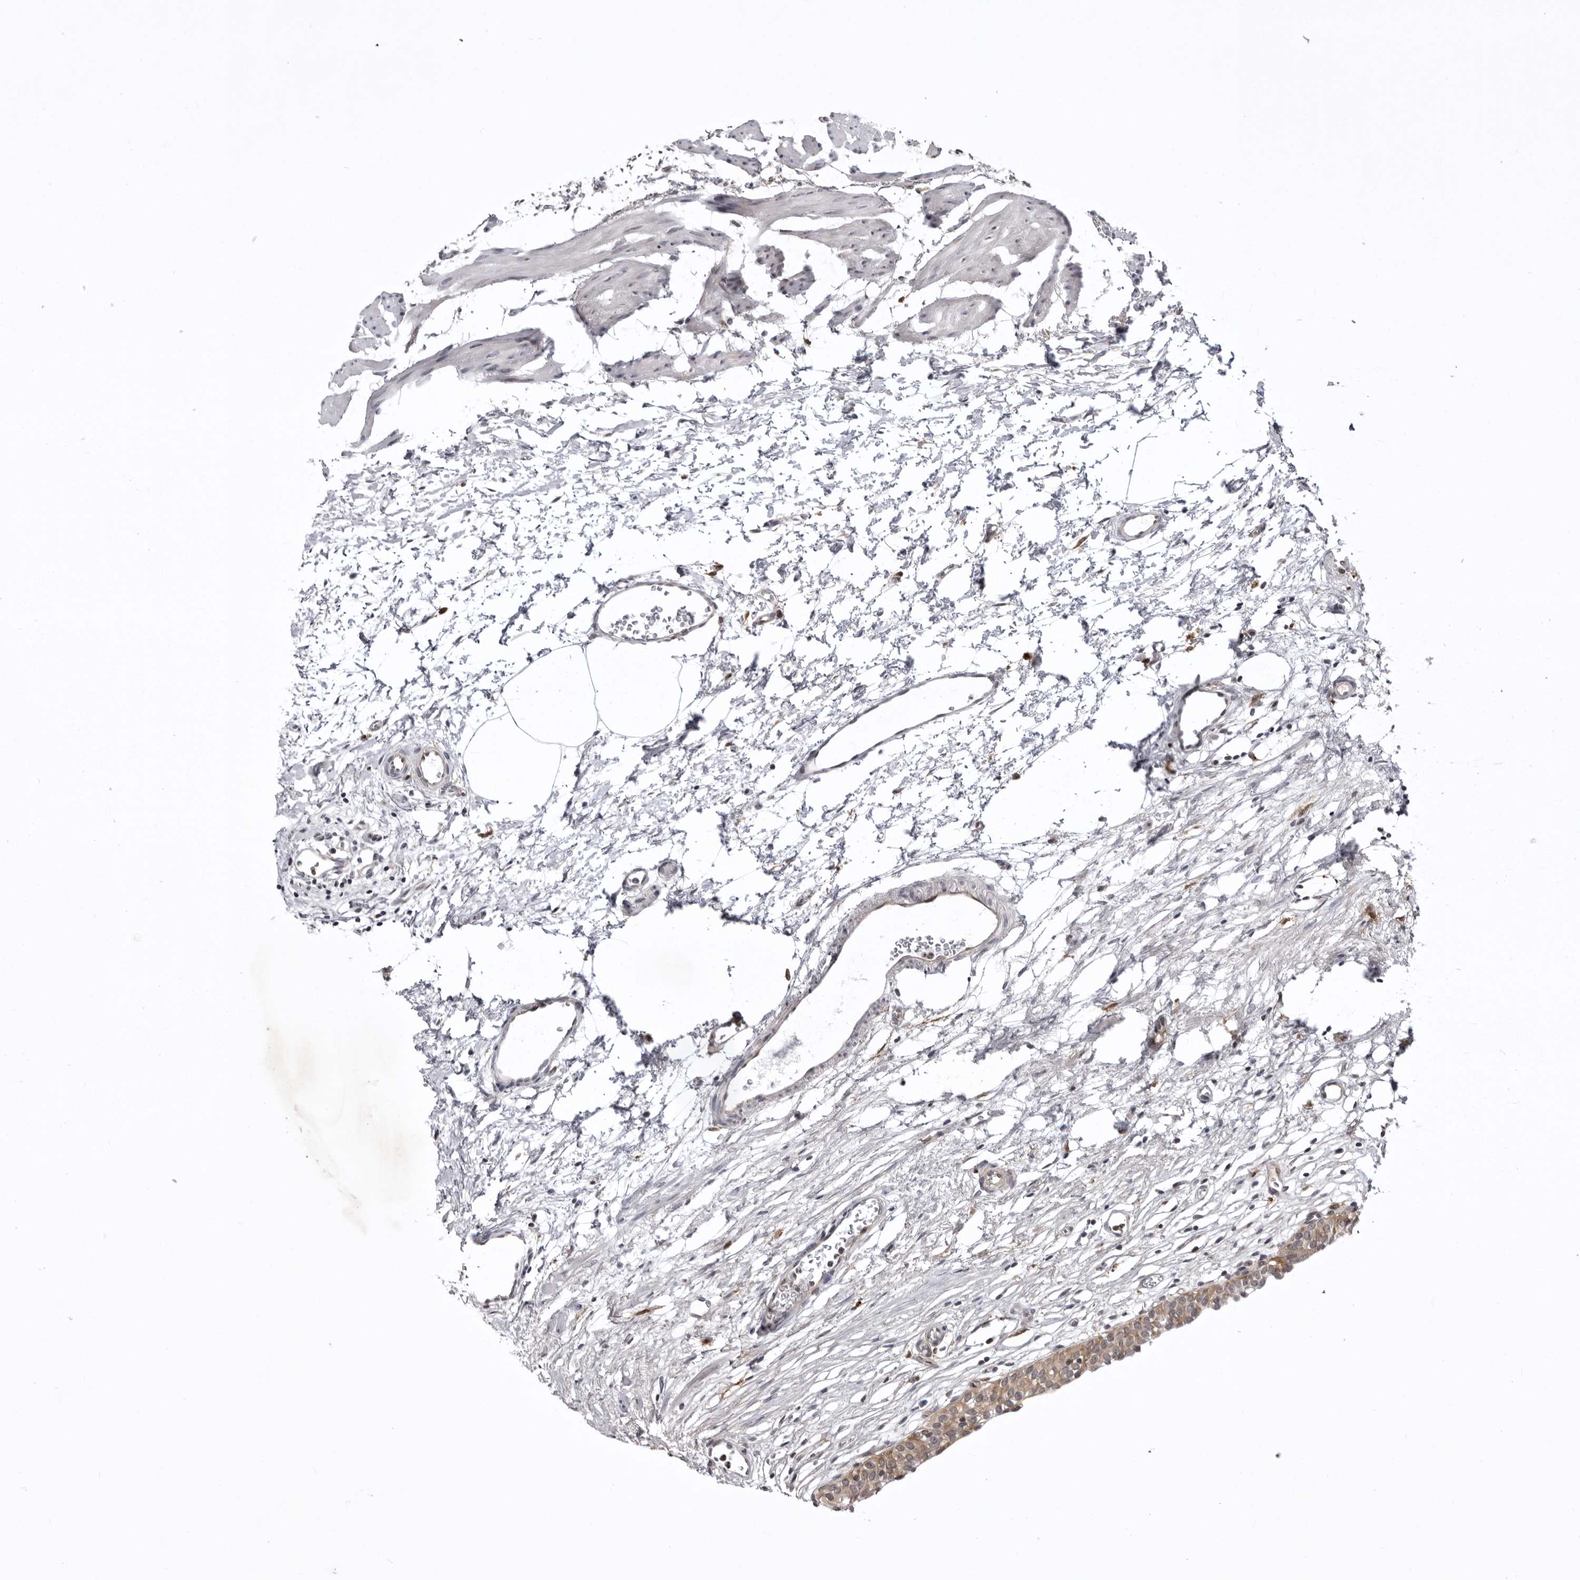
{"staining": {"intensity": "moderate", "quantity": ">75%", "location": "cytoplasmic/membranous"}, "tissue": "urinary bladder", "cell_type": "Urothelial cells", "image_type": "normal", "snomed": [{"axis": "morphology", "description": "Normal tissue, NOS"}, {"axis": "morphology", "description": "Urothelial carcinoma, High grade"}, {"axis": "topography", "description": "Urinary bladder"}], "caption": "IHC photomicrograph of normal human urinary bladder stained for a protein (brown), which displays medium levels of moderate cytoplasmic/membranous positivity in about >75% of urothelial cells.", "gene": "USP43", "patient": {"sex": "female", "age": 60}}